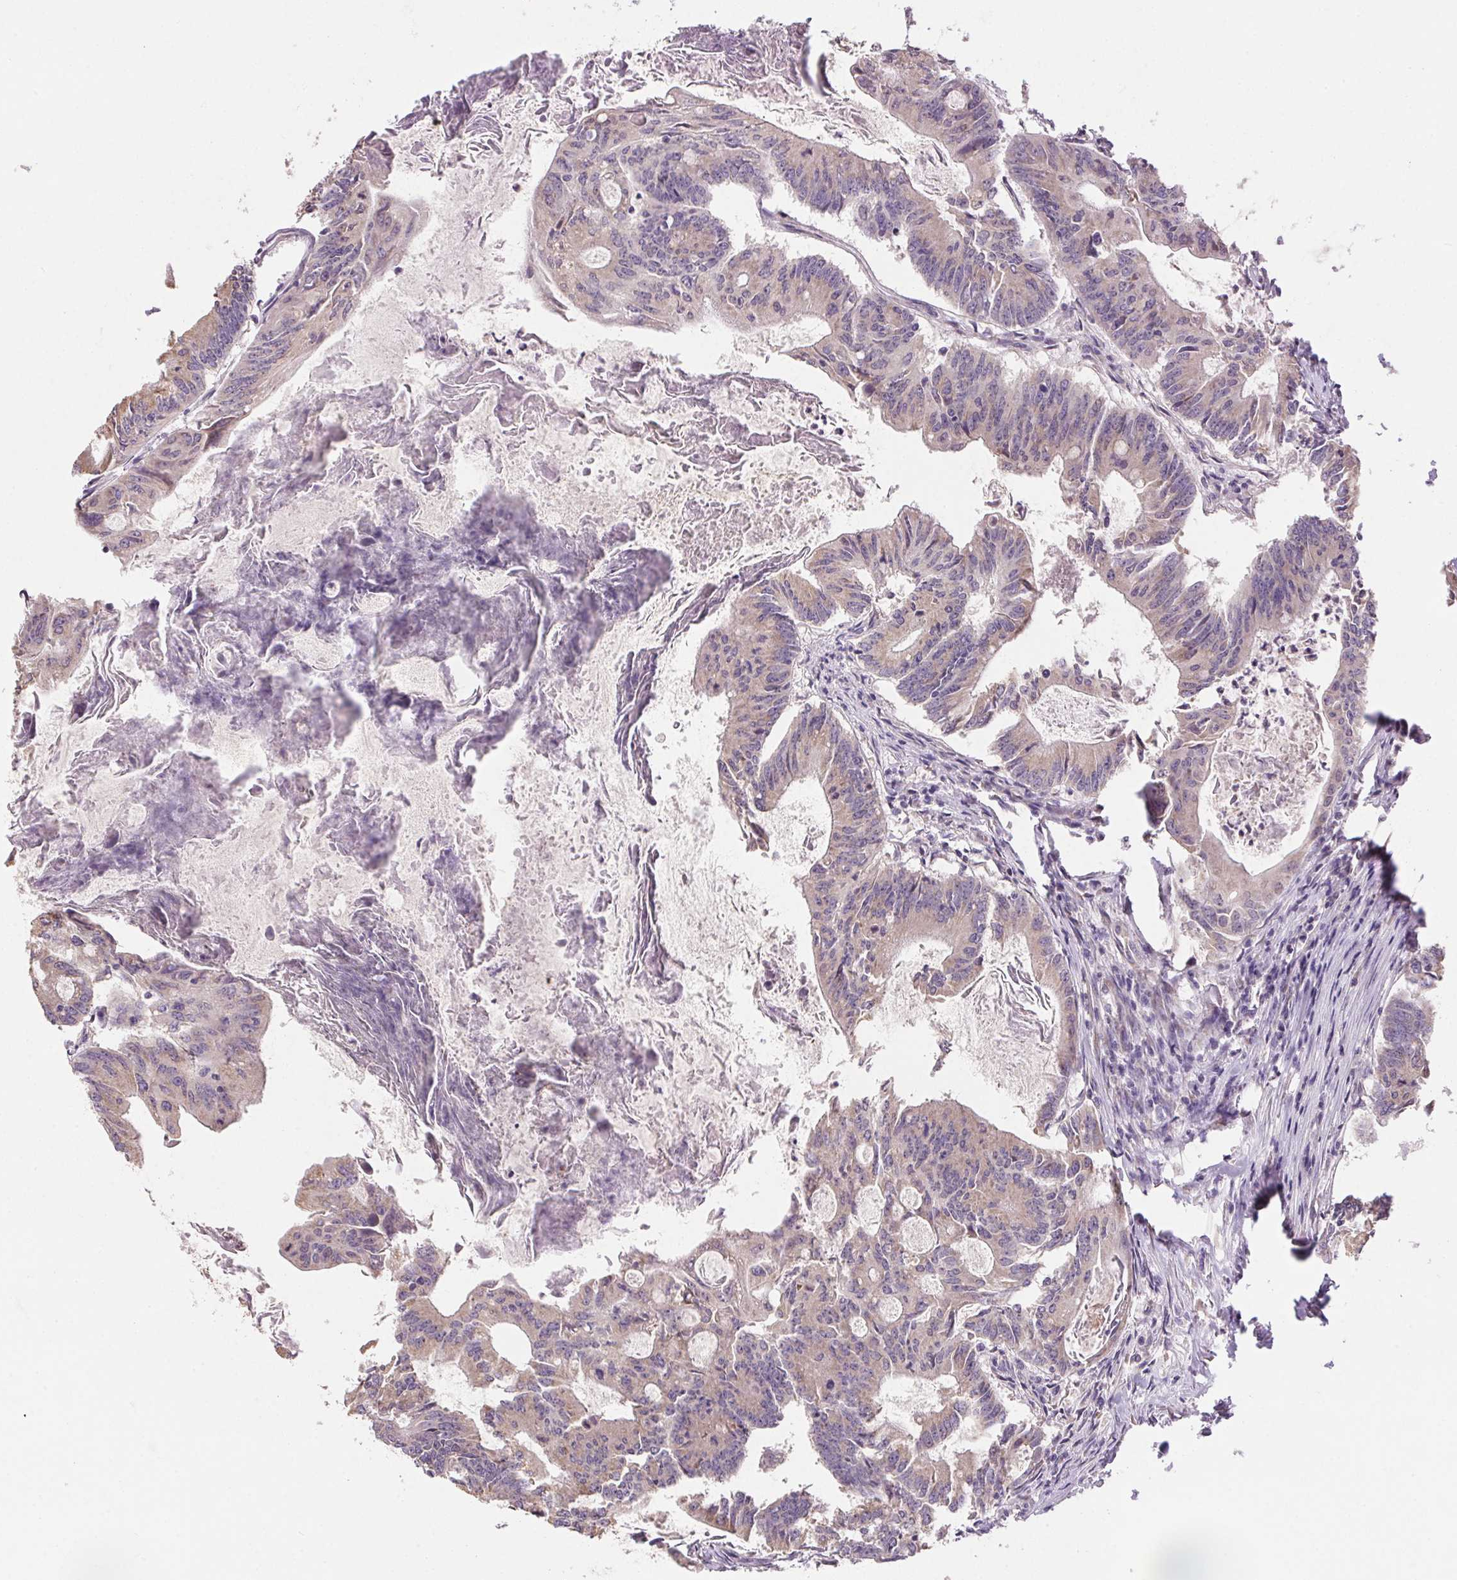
{"staining": {"intensity": "weak", "quantity": "25%-75%", "location": "cytoplasmic/membranous"}, "tissue": "colorectal cancer", "cell_type": "Tumor cells", "image_type": "cancer", "snomed": [{"axis": "morphology", "description": "Adenocarcinoma, NOS"}, {"axis": "topography", "description": "Colon"}], "caption": "Immunohistochemical staining of human colorectal cancer (adenocarcinoma) shows low levels of weak cytoplasmic/membranous expression in approximately 25%-75% of tumor cells.", "gene": "SPACA9", "patient": {"sex": "female", "age": 70}}